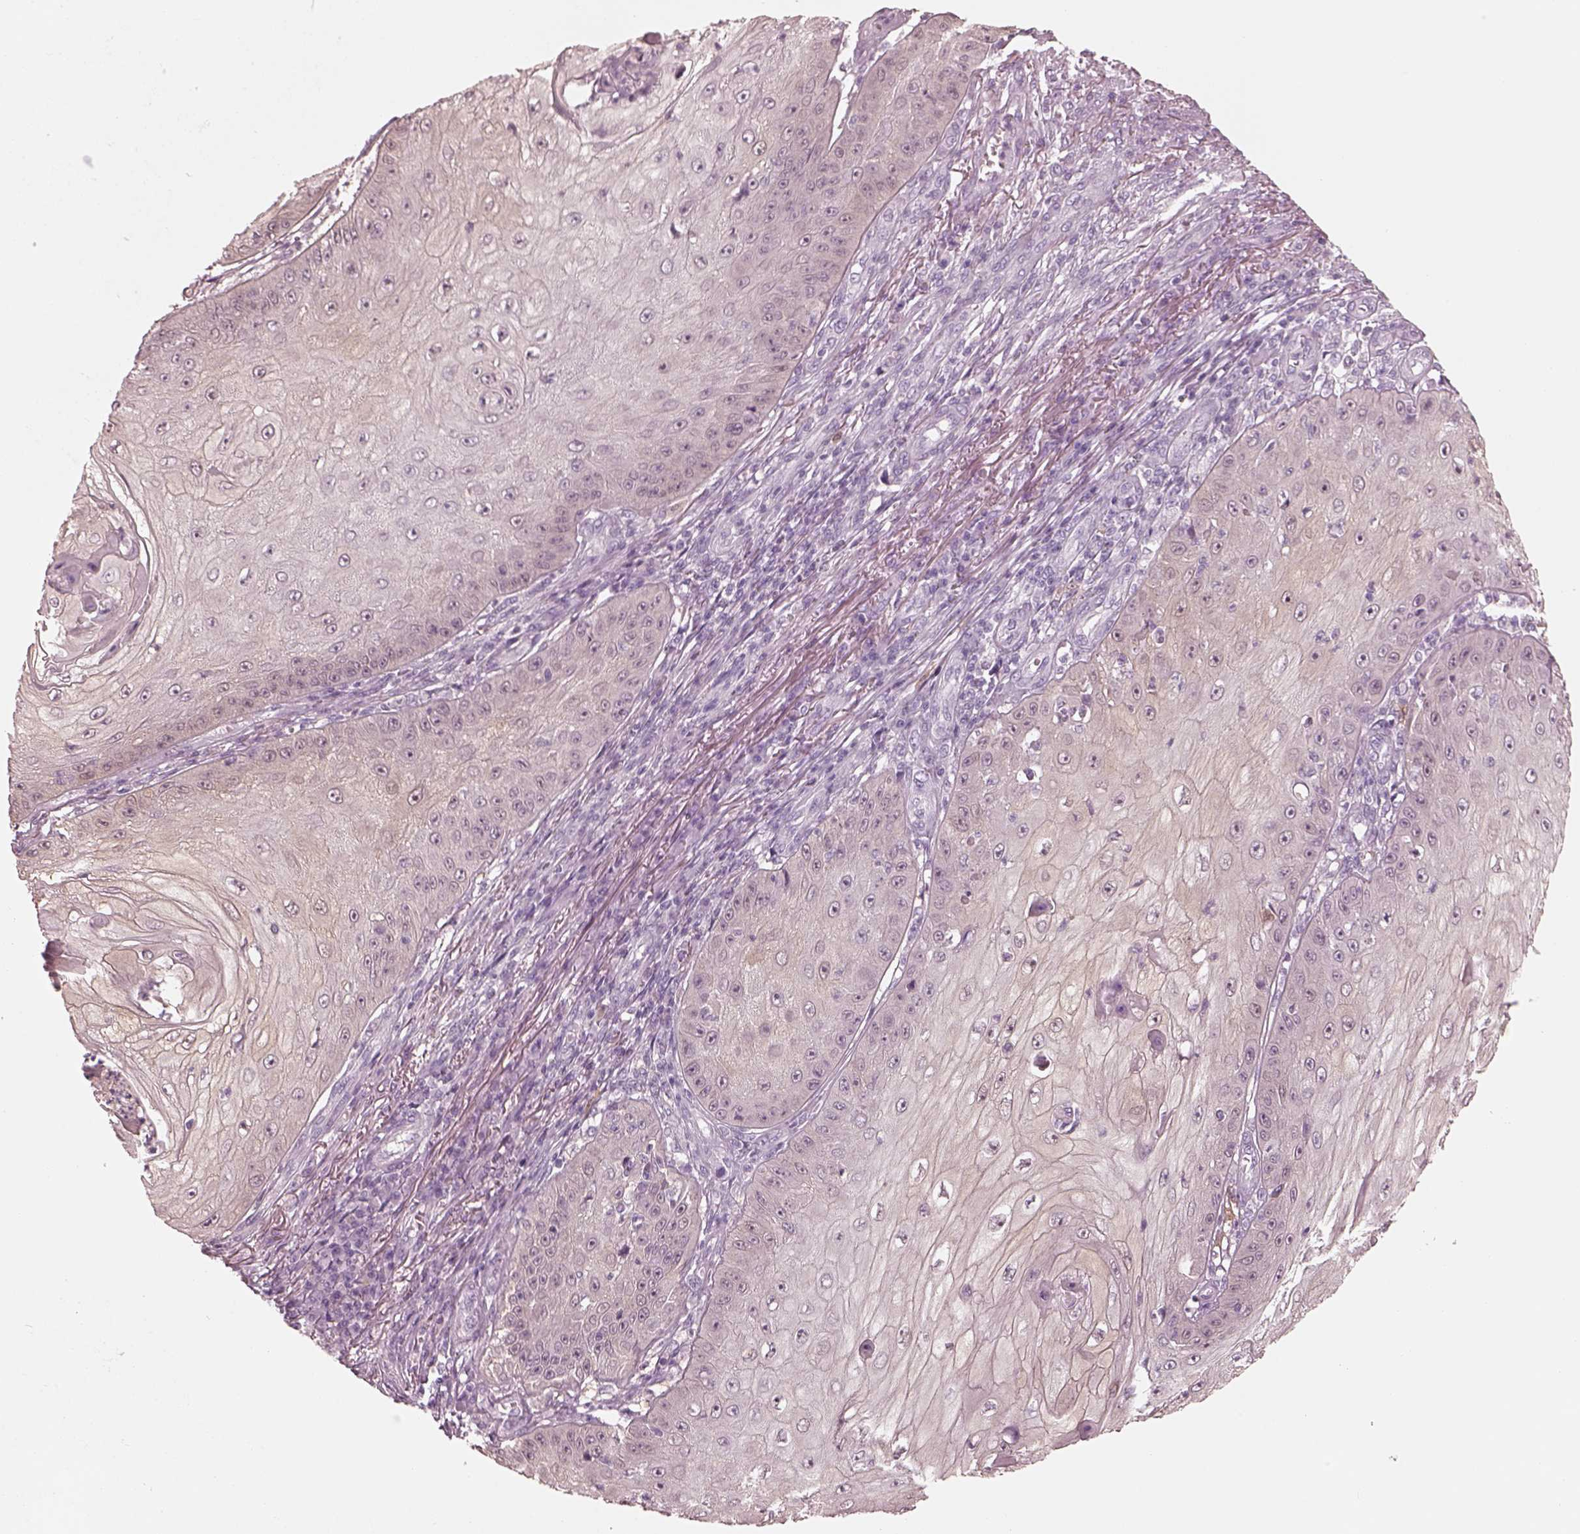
{"staining": {"intensity": "negative", "quantity": "none", "location": "none"}, "tissue": "skin cancer", "cell_type": "Tumor cells", "image_type": "cancer", "snomed": [{"axis": "morphology", "description": "Squamous cell carcinoma, NOS"}, {"axis": "topography", "description": "Skin"}], "caption": "Immunohistochemistry of skin cancer (squamous cell carcinoma) shows no staining in tumor cells.", "gene": "C2orf81", "patient": {"sex": "male", "age": 70}}